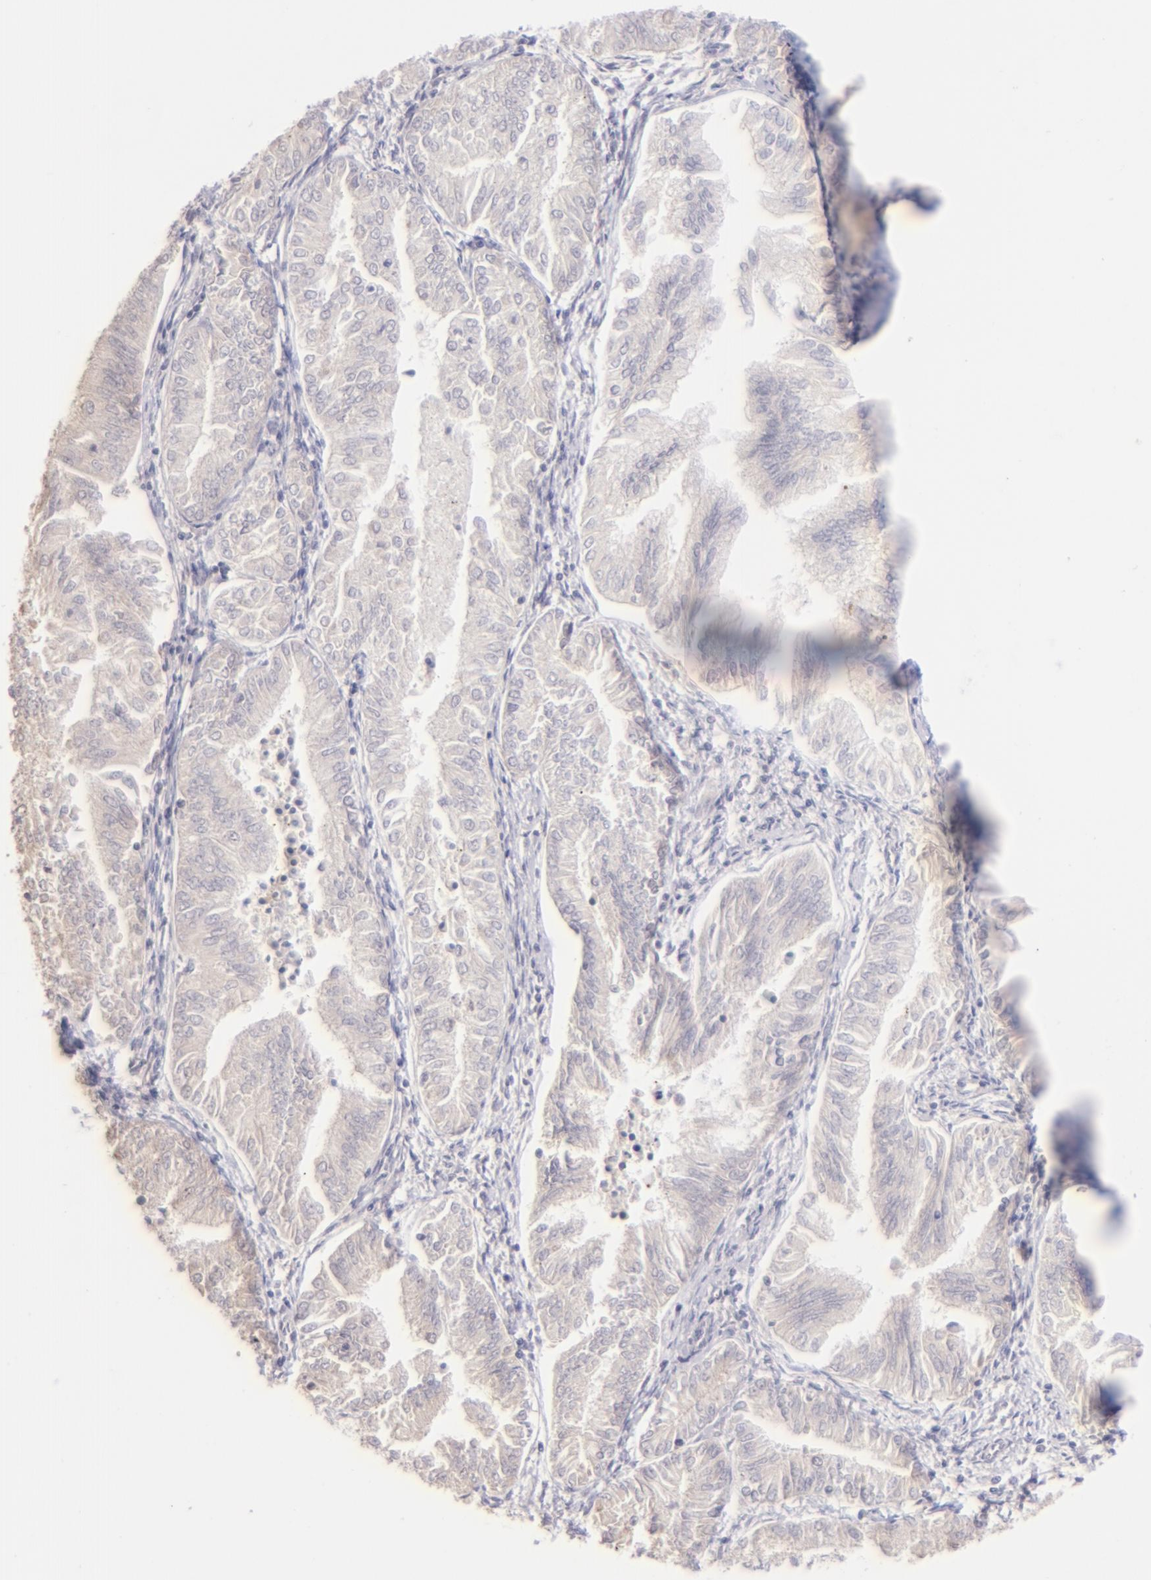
{"staining": {"intensity": "negative", "quantity": "none", "location": "none"}, "tissue": "endometrial cancer", "cell_type": "Tumor cells", "image_type": "cancer", "snomed": [{"axis": "morphology", "description": "Adenocarcinoma, NOS"}, {"axis": "topography", "description": "Endometrium"}], "caption": "An image of endometrial cancer (adenocarcinoma) stained for a protein displays no brown staining in tumor cells.", "gene": "MAGEA1", "patient": {"sex": "female", "age": 53}}